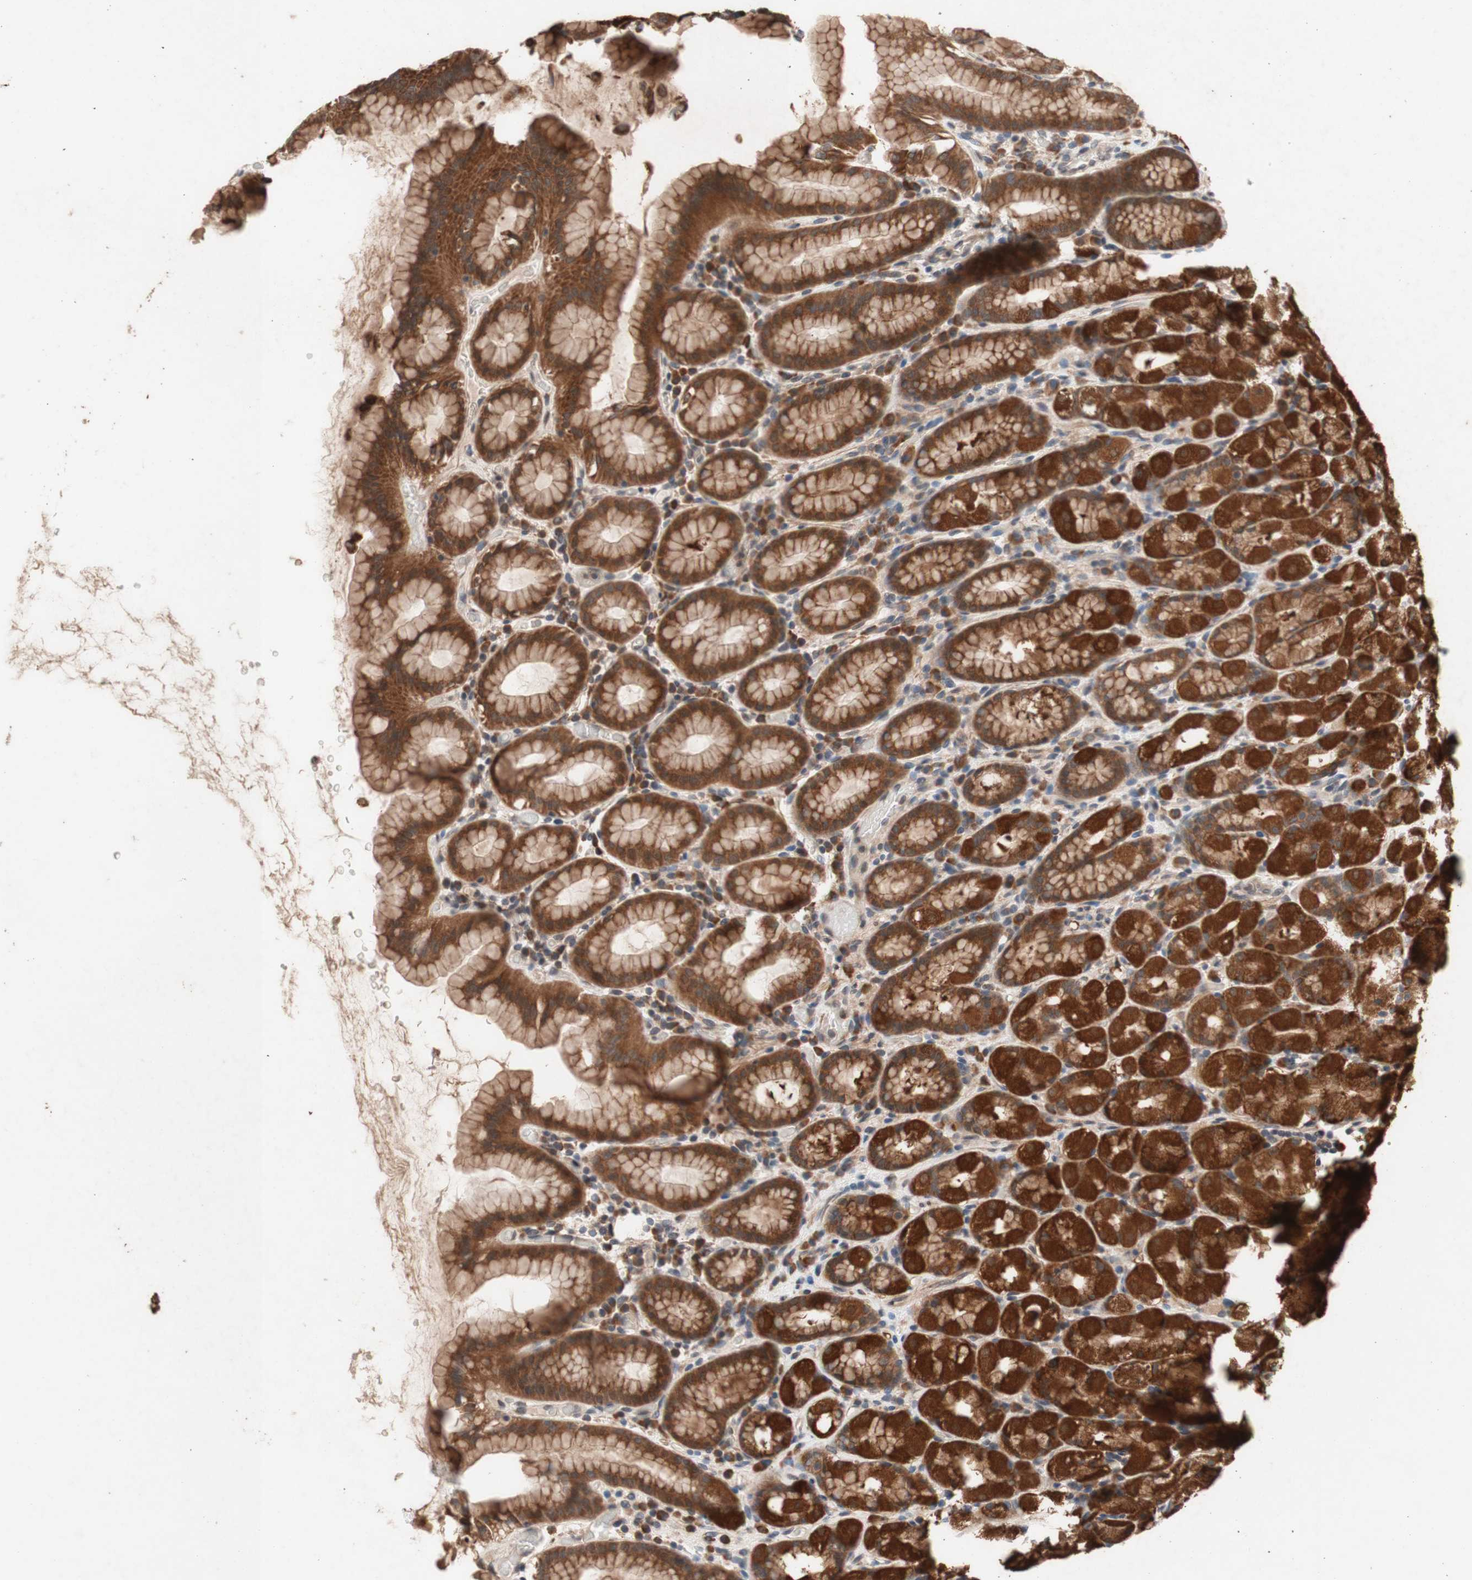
{"staining": {"intensity": "strong", "quantity": ">75%", "location": "cytoplasmic/membranous"}, "tissue": "stomach", "cell_type": "Glandular cells", "image_type": "normal", "snomed": [{"axis": "morphology", "description": "Normal tissue, NOS"}, {"axis": "topography", "description": "Stomach, upper"}], "caption": "Strong cytoplasmic/membranous protein staining is identified in approximately >75% of glandular cells in stomach.", "gene": "DDOST", "patient": {"sex": "male", "age": 68}}